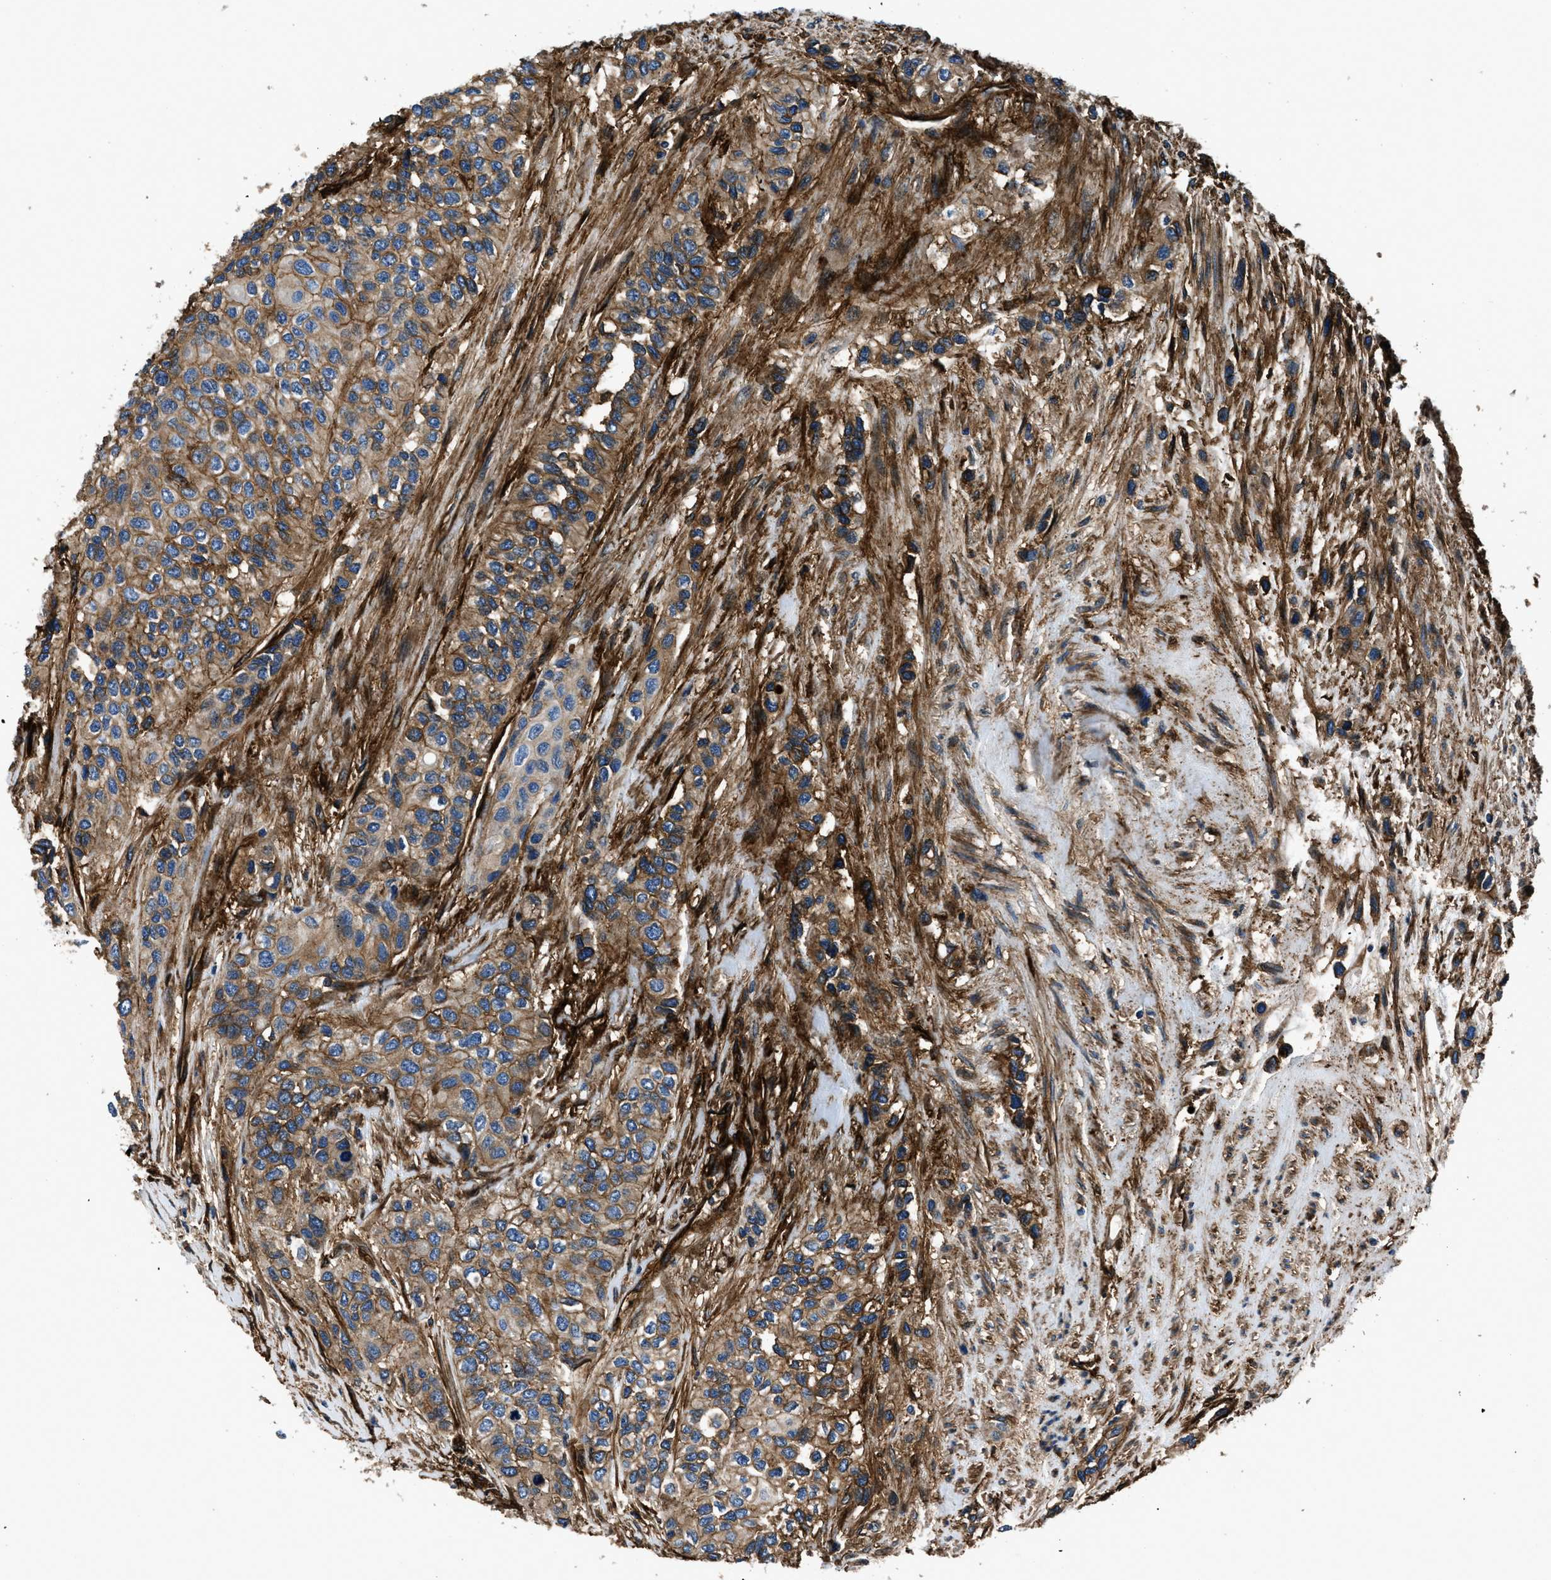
{"staining": {"intensity": "moderate", "quantity": ">75%", "location": "cytoplasmic/membranous"}, "tissue": "urothelial cancer", "cell_type": "Tumor cells", "image_type": "cancer", "snomed": [{"axis": "morphology", "description": "Urothelial carcinoma, High grade"}, {"axis": "topography", "description": "Urinary bladder"}], "caption": "High-power microscopy captured an immunohistochemistry image of urothelial carcinoma (high-grade), revealing moderate cytoplasmic/membranous staining in approximately >75% of tumor cells.", "gene": "CD276", "patient": {"sex": "female", "age": 56}}